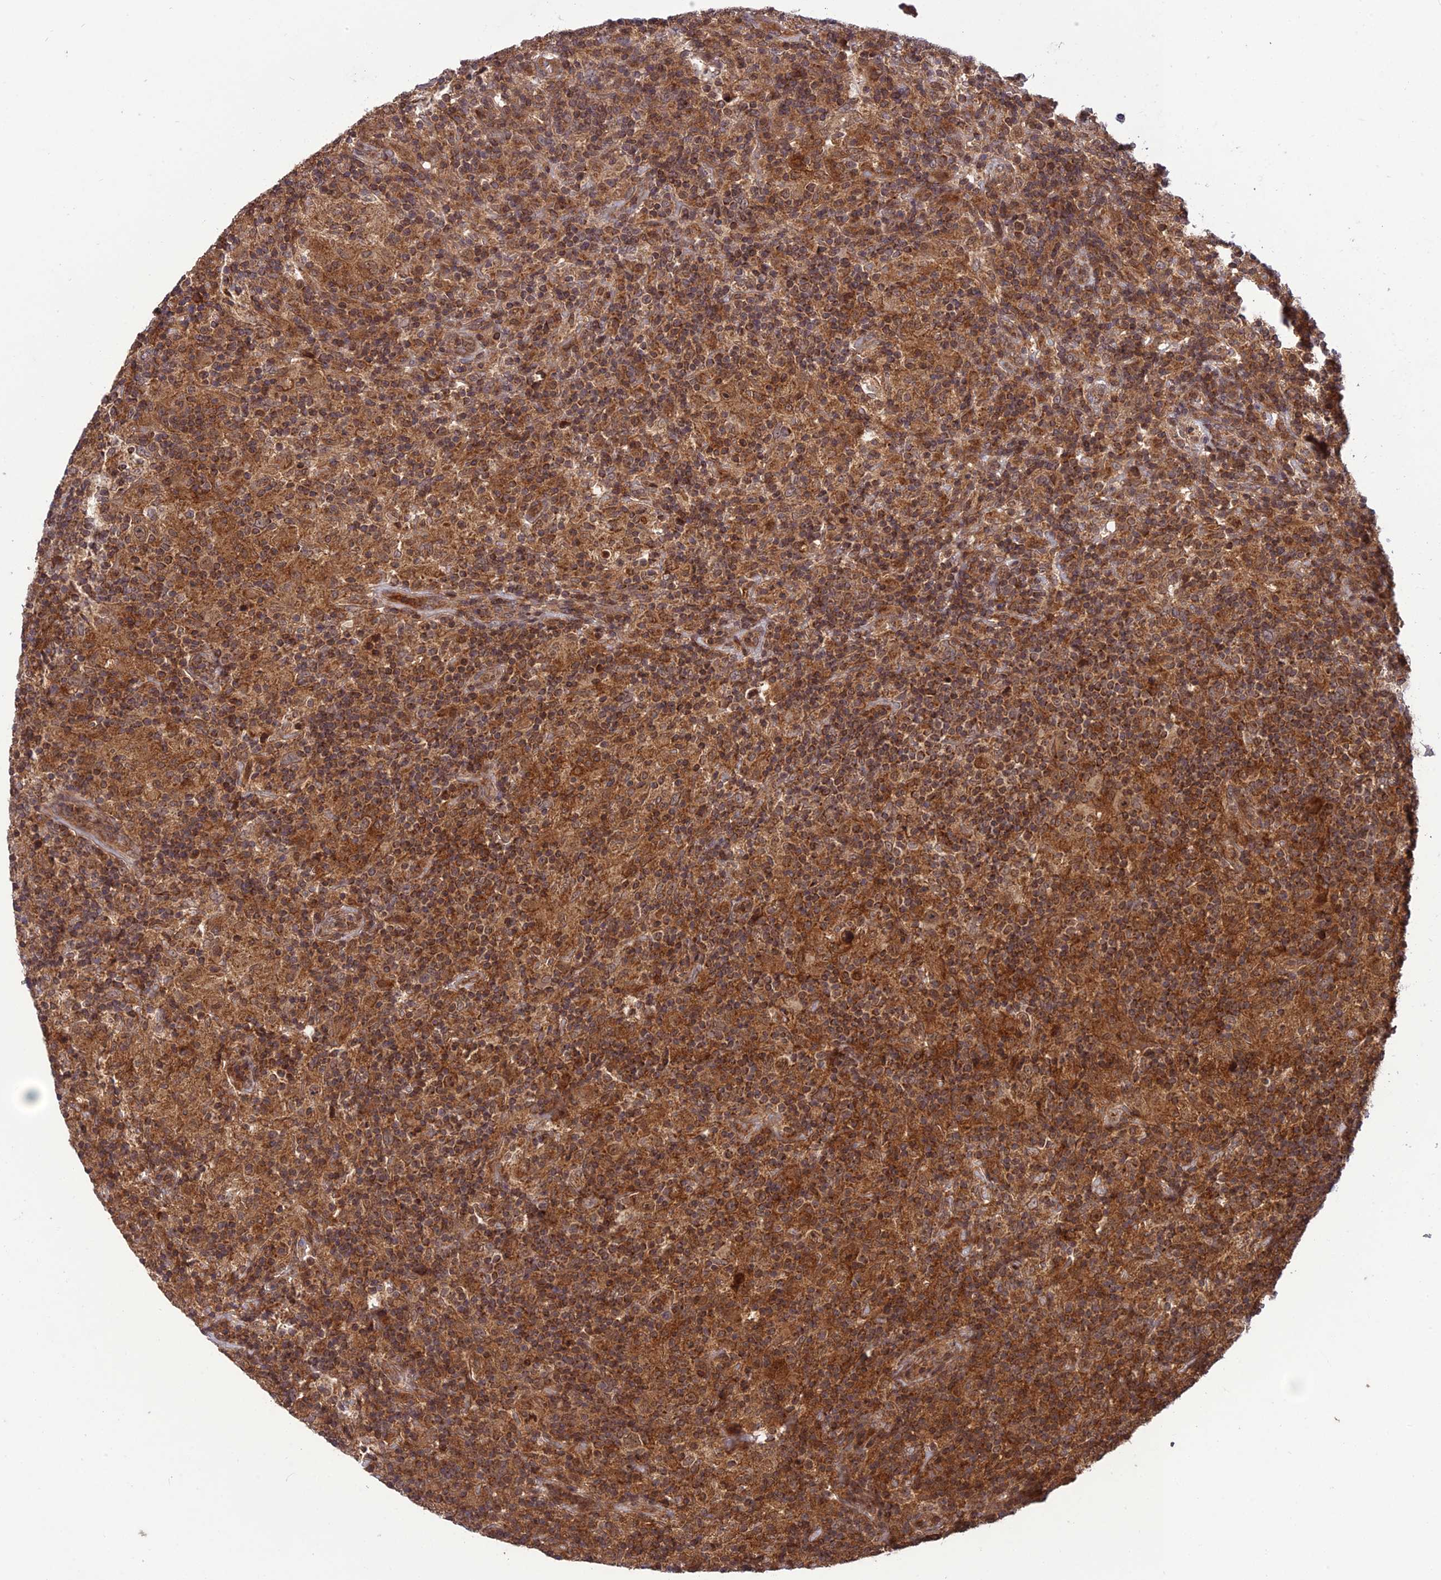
{"staining": {"intensity": "moderate", "quantity": ">75%", "location": "cytoplasmic/membranous"}, "tissue": "lymphoma", "cell_type": "Tumor cells", "image_type": "cancer", "snomed": [{"axis": "morphology", "description": "Hodgkin's disease, NOS"}, {"axis": "topography", "description": "Lymph node"}], "caption": "A photomicrograph of human lymphoma stained for a protein demonstrates moderate cytoplasmic/membranous brown staining in tumor cells. Using DAB (3,3'-diaminobenzidine) (brown) and hematoxylin (blue) stains, captured at high magnification using brightfield microscopy.", "gene": "NDUFC1", "patient": {"sex": "male", "age": 70}}